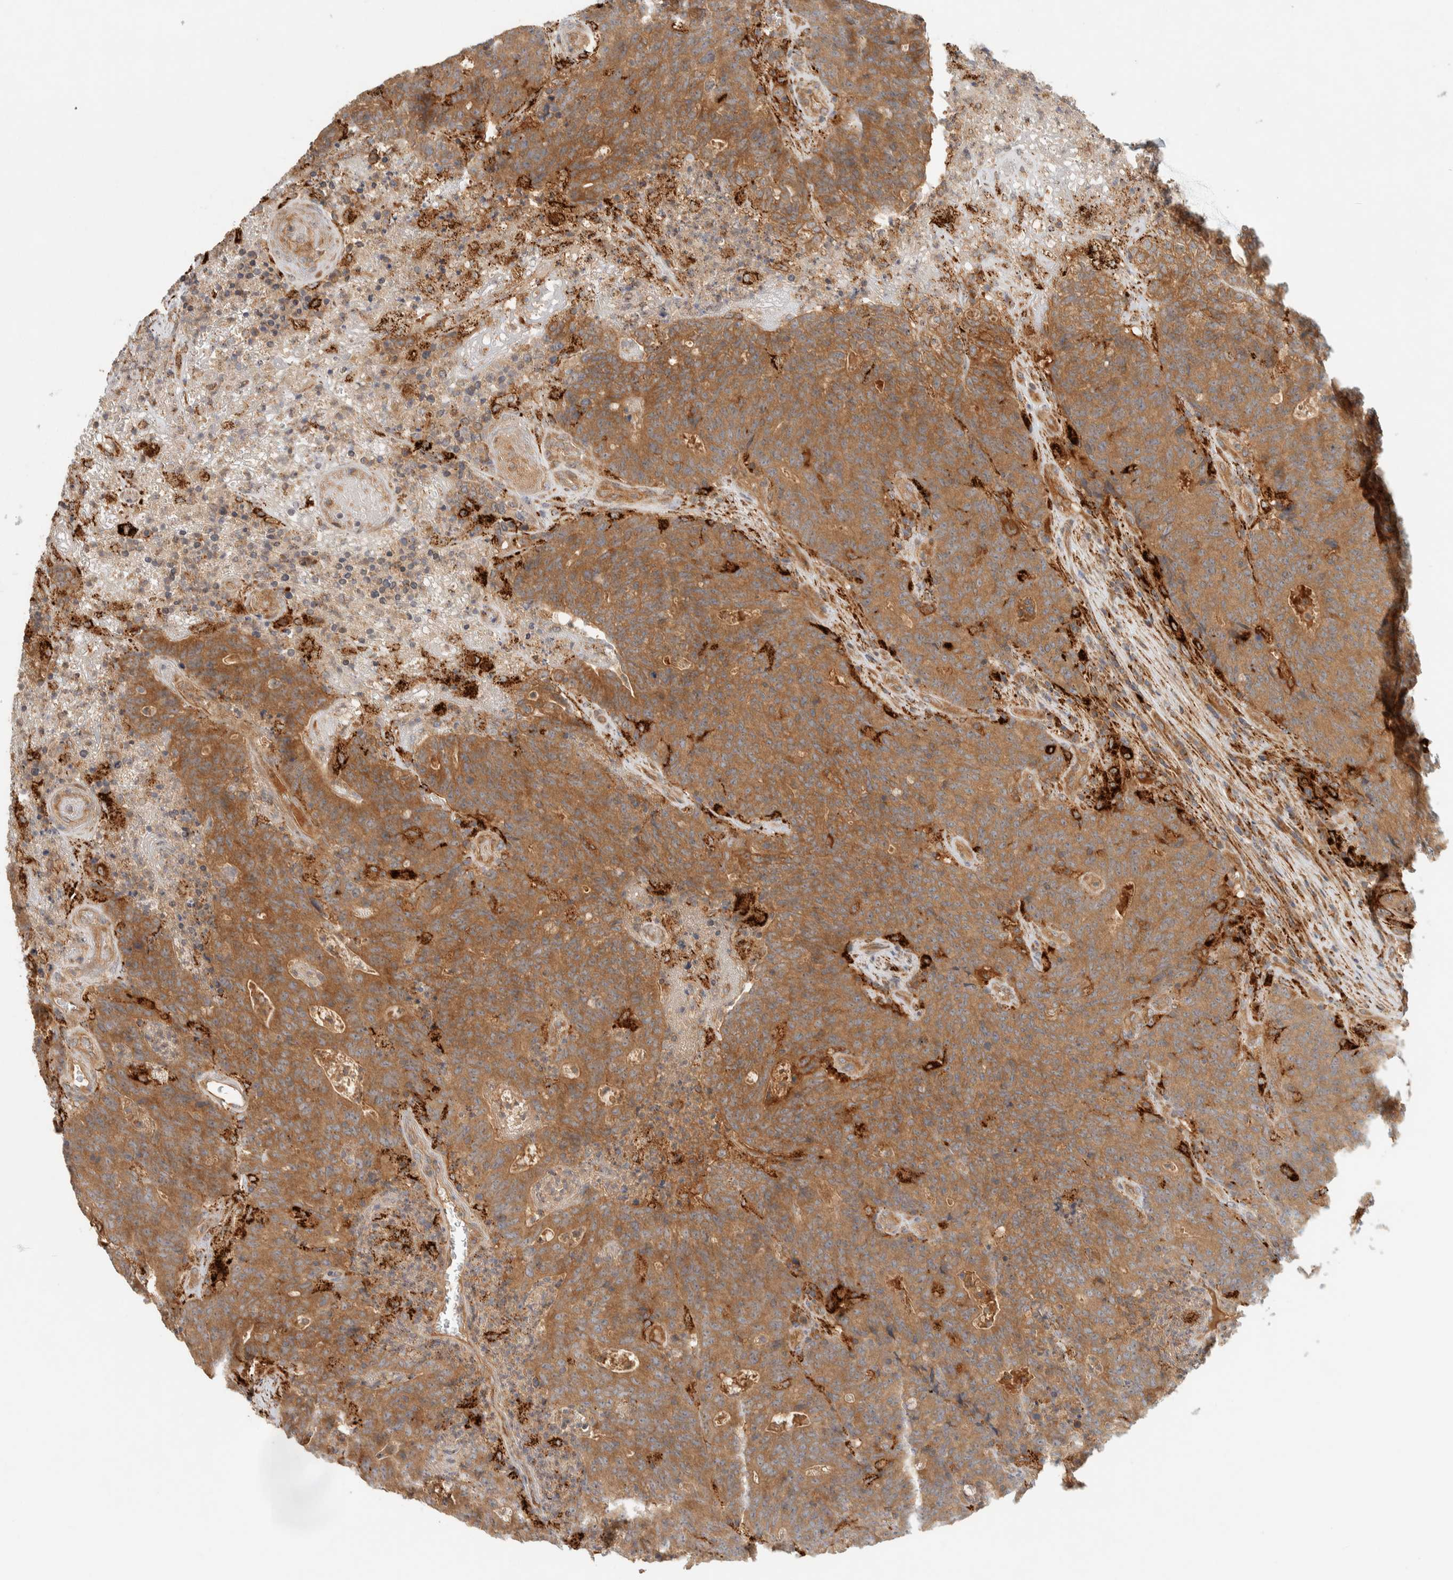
{"staining": {"intensity": "moderate", "quantity": ">75%", "location": "cytoplasmic/membranous"}, "tissue": "colorectal cancer", "cell_type": "Tumor cells", "image_type": "cancer", "snomed": [{"axis": "morphology", "description": "Normal tissue, NOS"}, {"axis": "morphology", "description": "Adenocarcinoma, NOS"}, {"axis": "topography", "description": "Colon"}], "caption": "Immunohistochemical staining of colorectal cancer (adenocarcinoma) demonstrates medium levels of moderate cytoplasmic/membranous expression in about >75% of tumor cells. The staining is performed using DAB (3,3'-diaminobenzidine) brown chromogen to label protein expression. The nuclei are counter-stained blue using hematoxylin.", "gene": "FAM167A", "patient": {"sex": "female", "age": 75}}